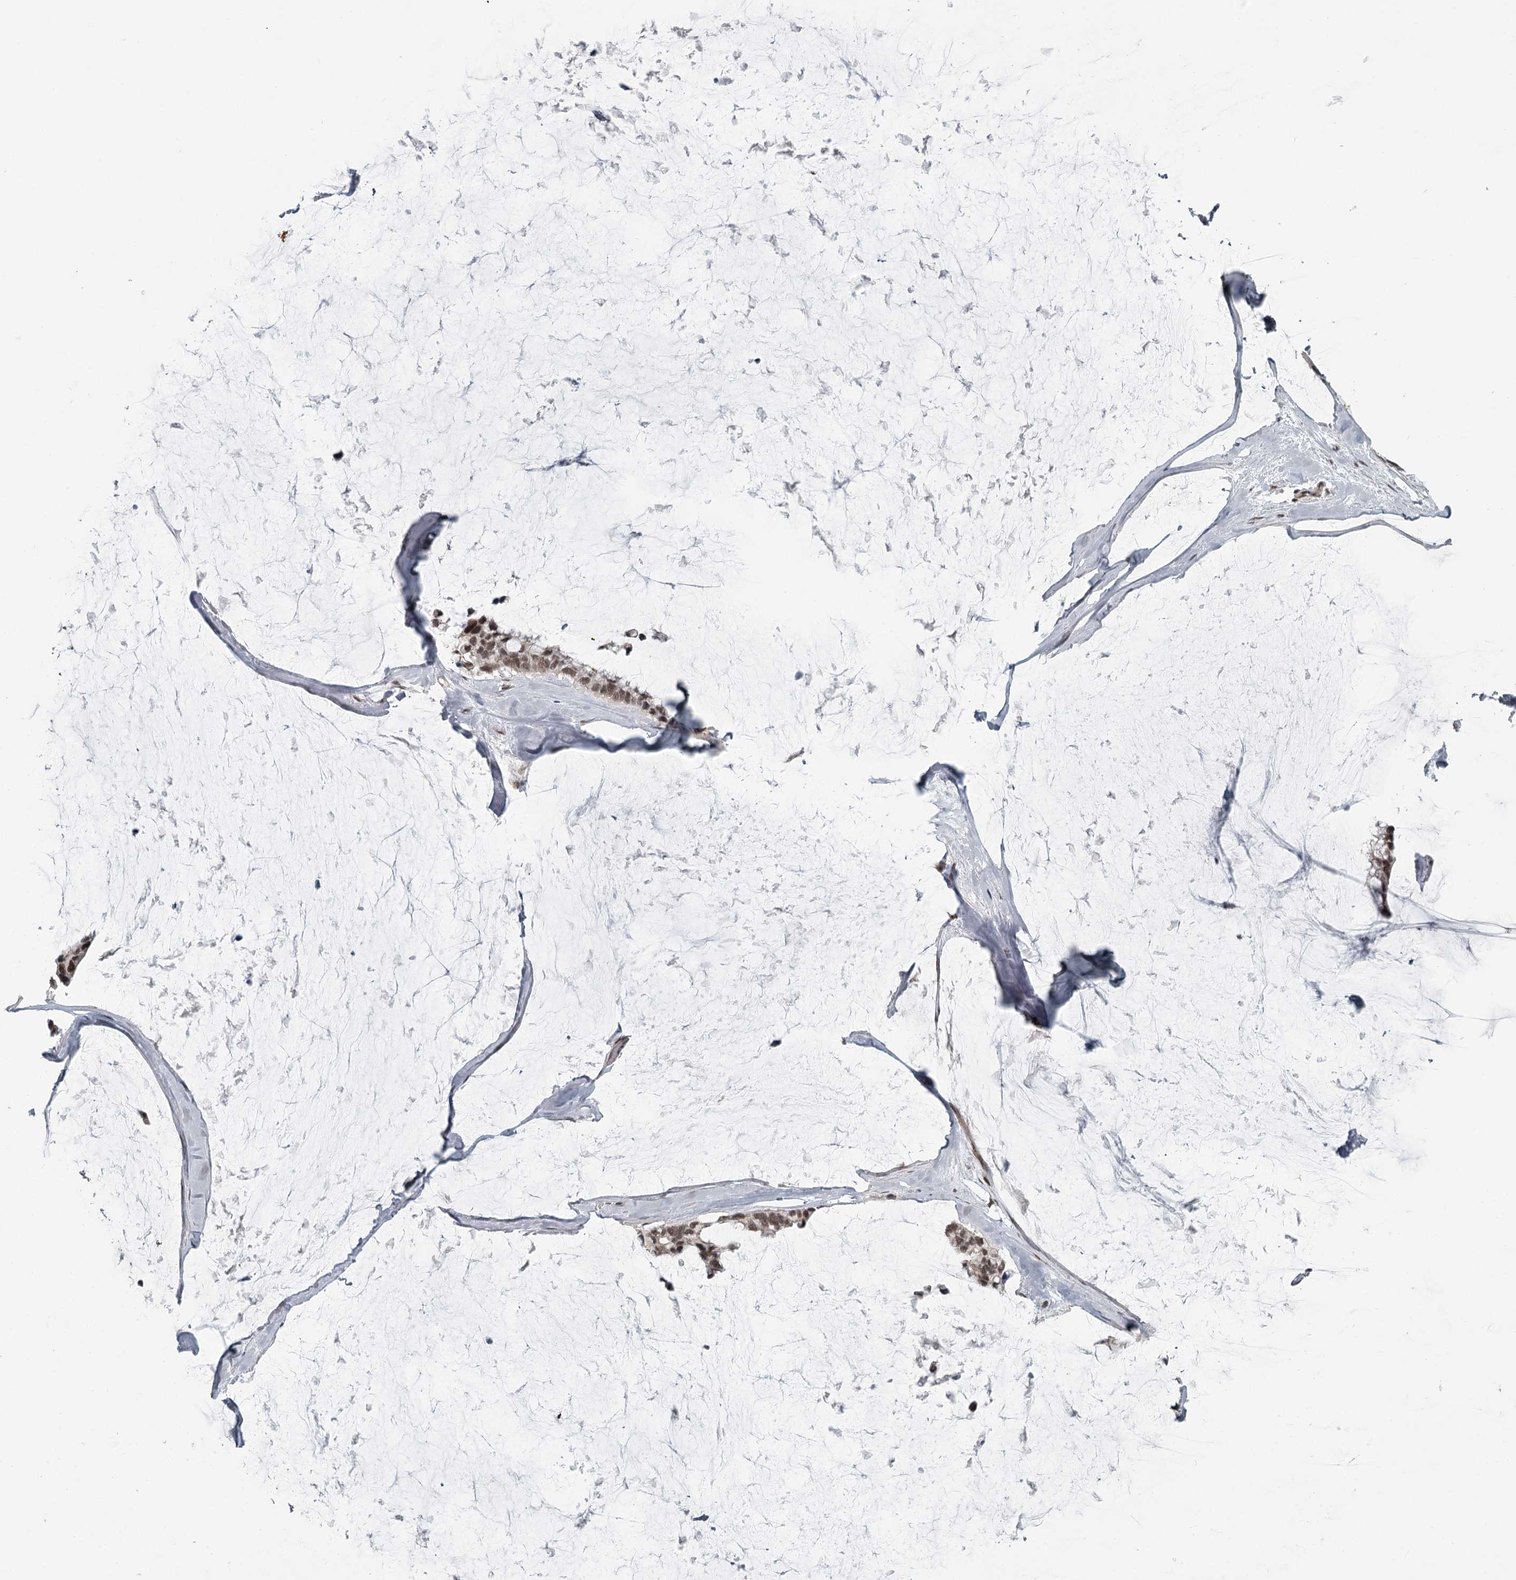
{"staining": {"intensity": "moderate", "quantity": ">75%", "location": "nuclear"}, "tissue": "ovarian cancer", "cell_type": "Tumor cells", "image_type": "cancer", "snomed": [{"axis": "morphology", "description": "Cystadenocarcinoma, mucinous, NOS"}, {"axis": "topography", "description": "Ovary"}], "caption": "Immunohistochemical staining of human ovarian mucinous cystadenocarcinoma exhibits medium levels of moderate nuclear protein staining in about >75% of tumor cells.", "gene": "FAM13C", "patient": {"sex": "female", "age": 39}}